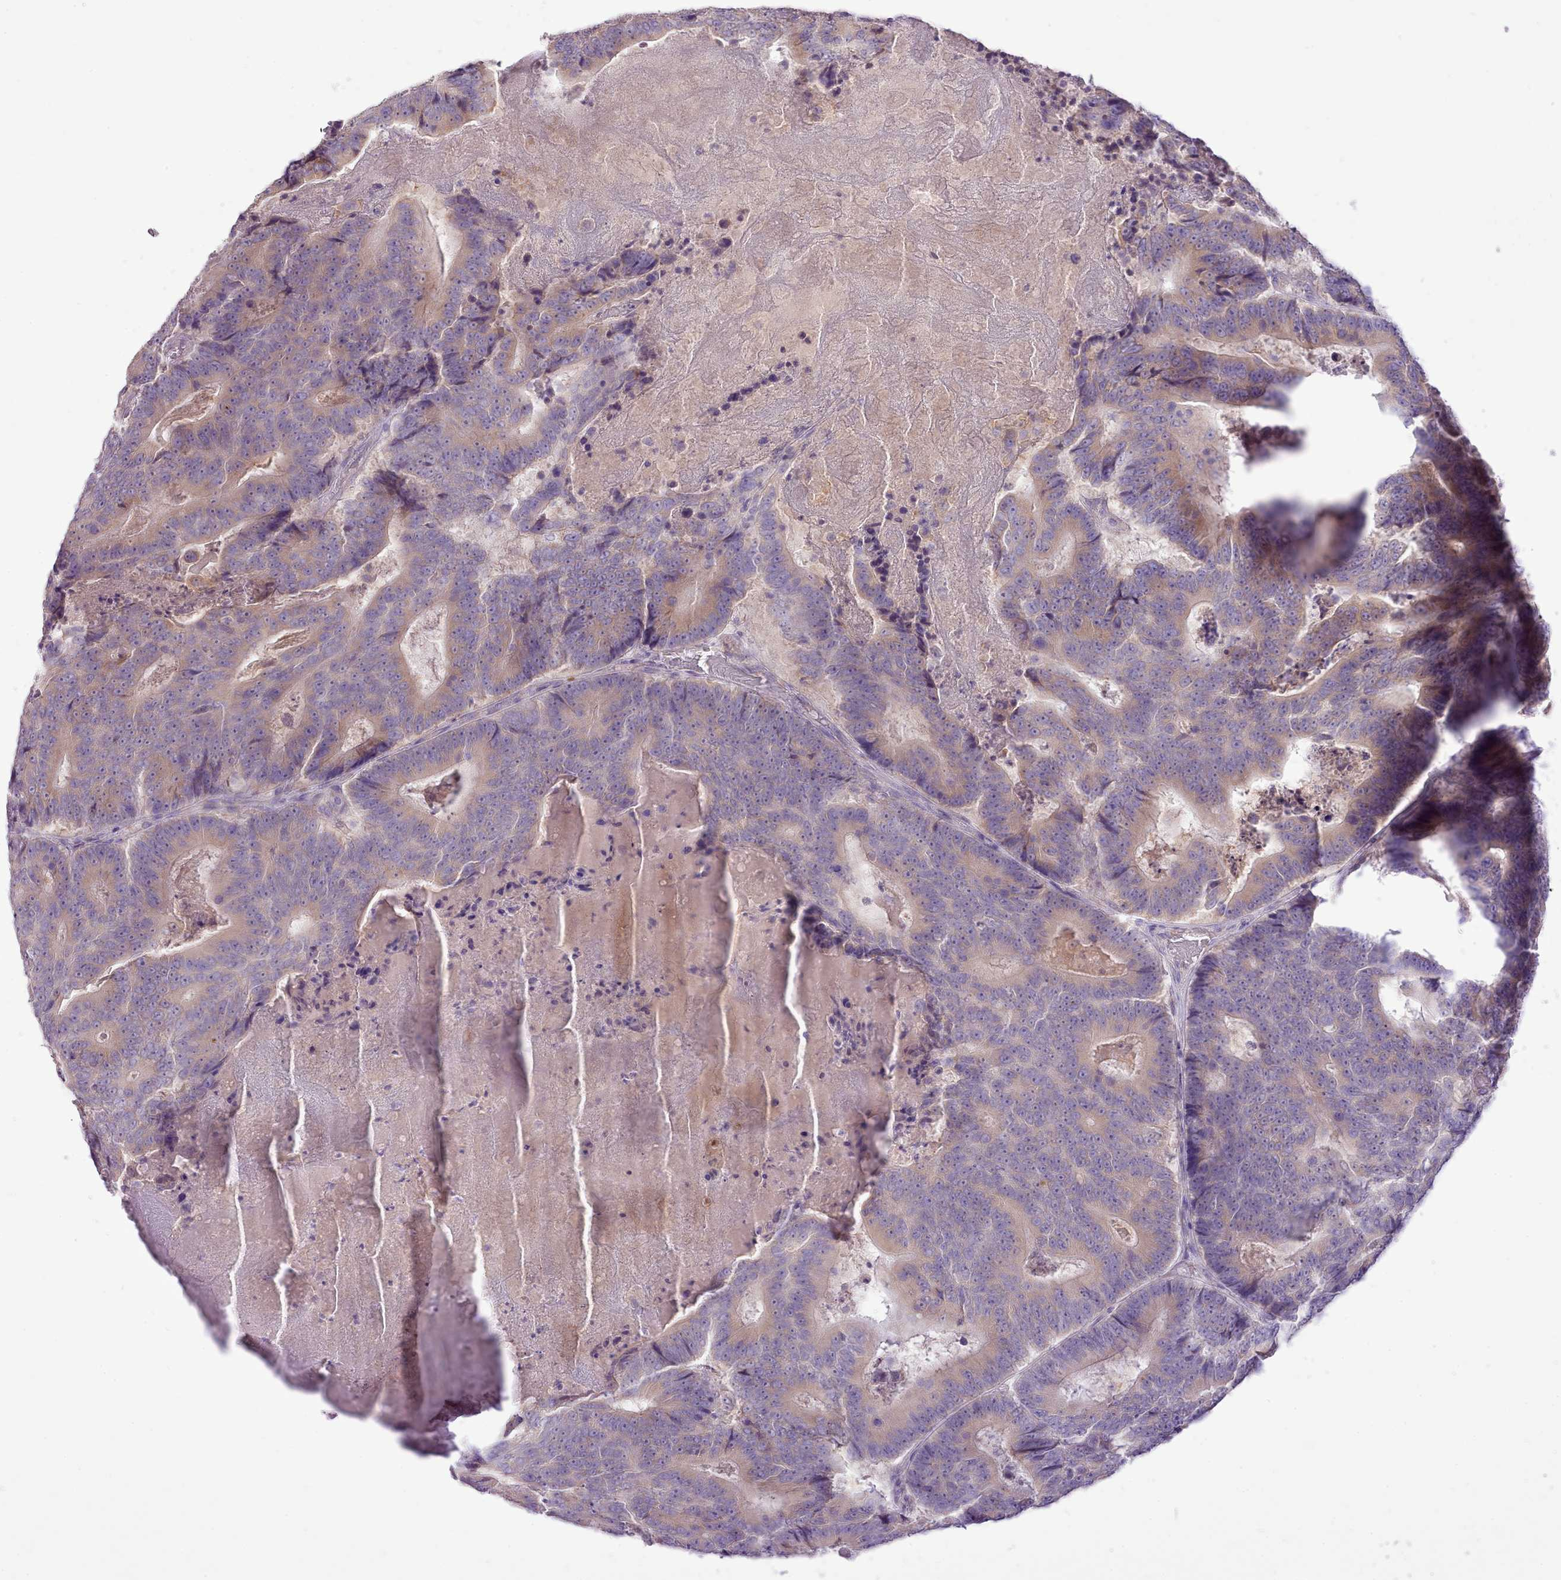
{"staining": {"intensity": "weak", "quantity": "25%-75%", "location": "cytoplasmic/membranous"}, "tissue": "colorectal cancer", "cell_type": "Tumor cells", "image_type": "cancer", "snomed": [{"axis": "morphology", "description": "Adenocarcinoma, NOS"}, {"axis": "topography", "description": "Colon"}], "caption": "High-power microscopy captured an IHC image of colorectal cancer, revealing weak cytoplasmic/membranous staining in approximately 25%-75% of tumor cells.", "gene": "CCL1", "patient": {"sex": "male", "age": 83}}